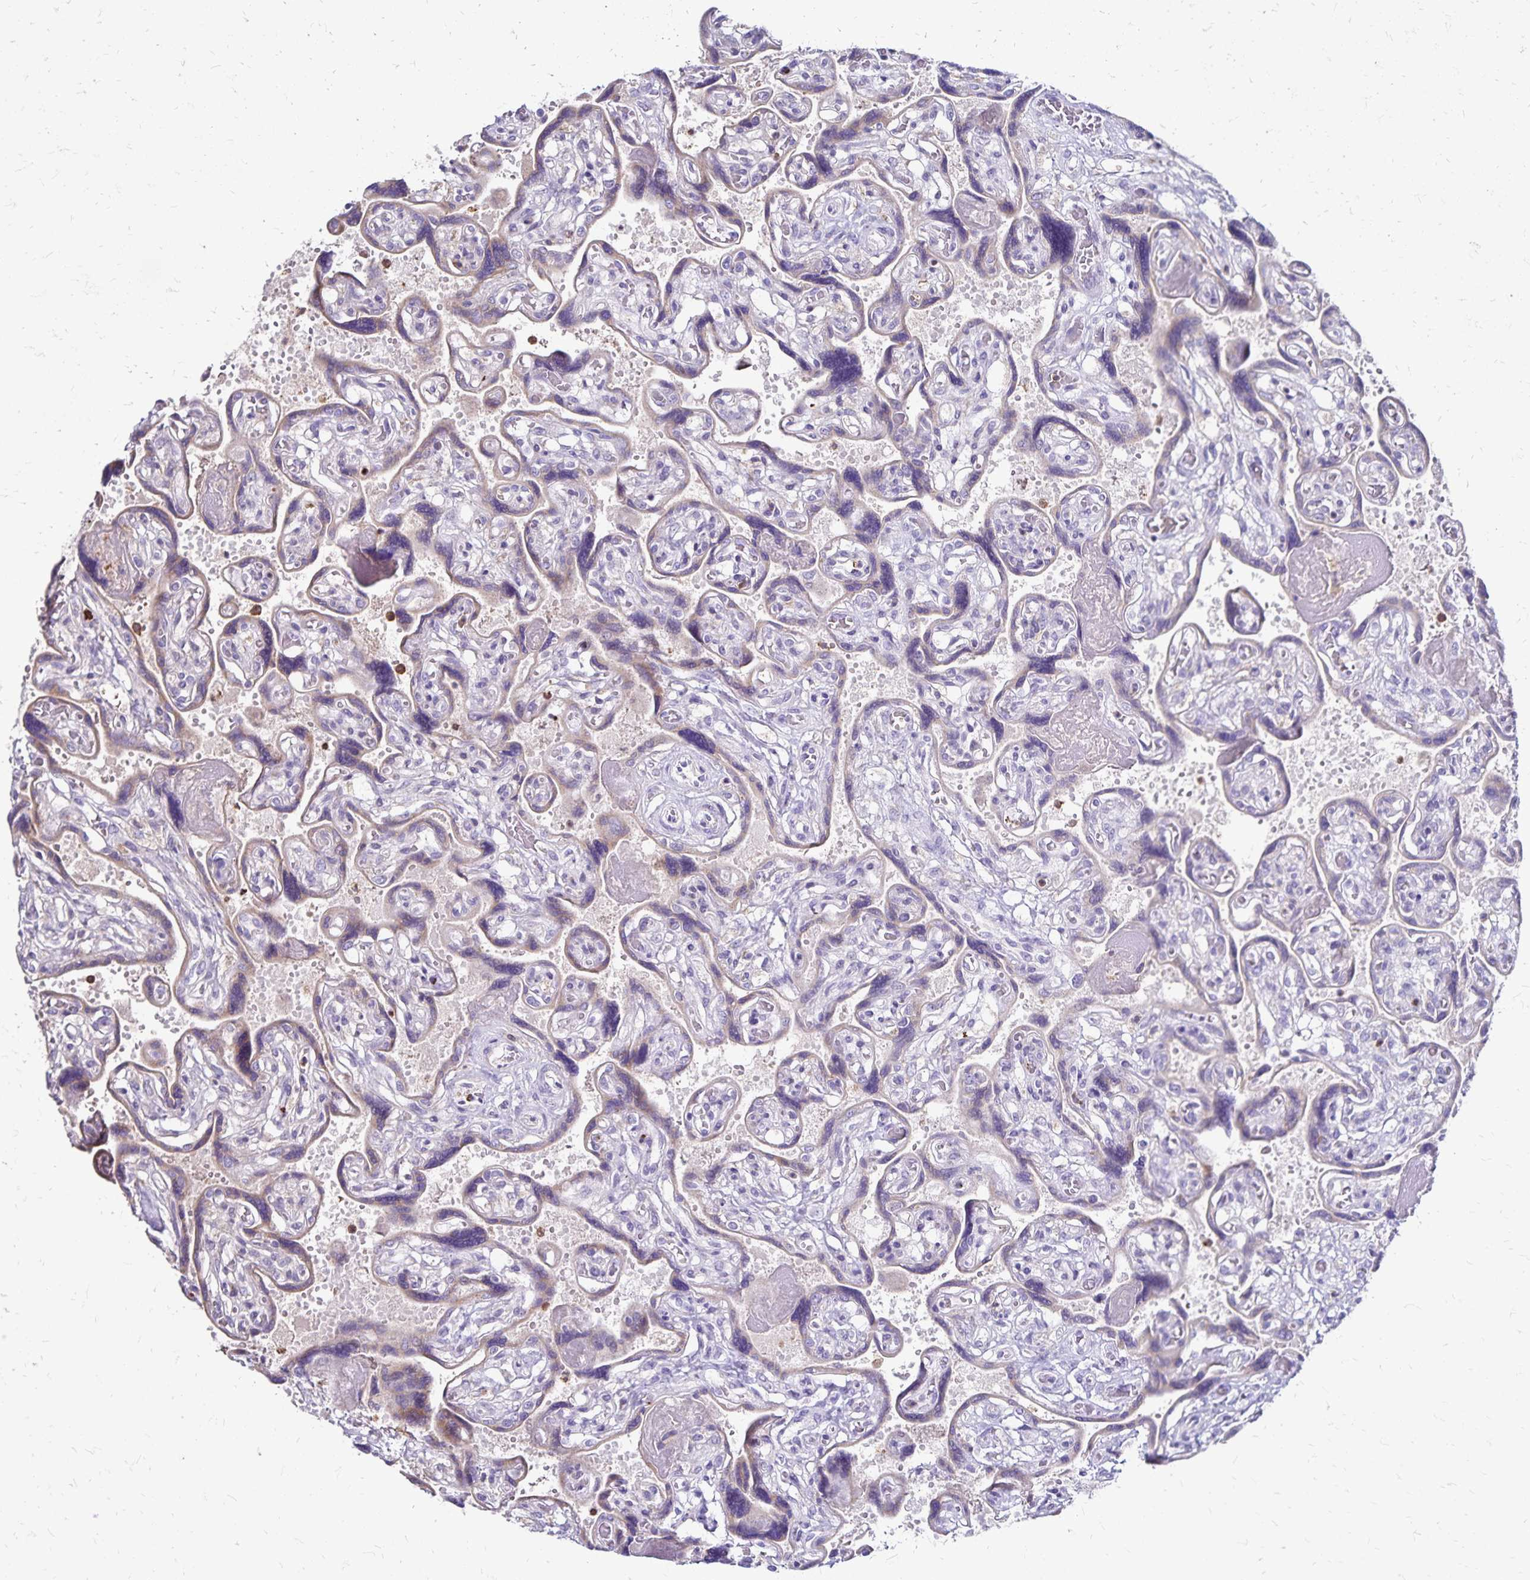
{"staining": {"intensity": "weak", "quantity": "25%-75%", "location": "cytoplasmic/membranous"}, "tissue": "placenta", "cell_type": "Decidual cells", "image_type": "normal", "snomed": [{"axis": "morphology", "description": "Normal tissue, NOS"}, {"axis": "topography", "description": "Placenta"}], "caption": "Weak cytoplasmic/membranous staining is identified in about 25%-75% of decidual cells in unremarkable placenta.", "gene": "NAGPA", "patient": {"sex": "female", "age": 32}}